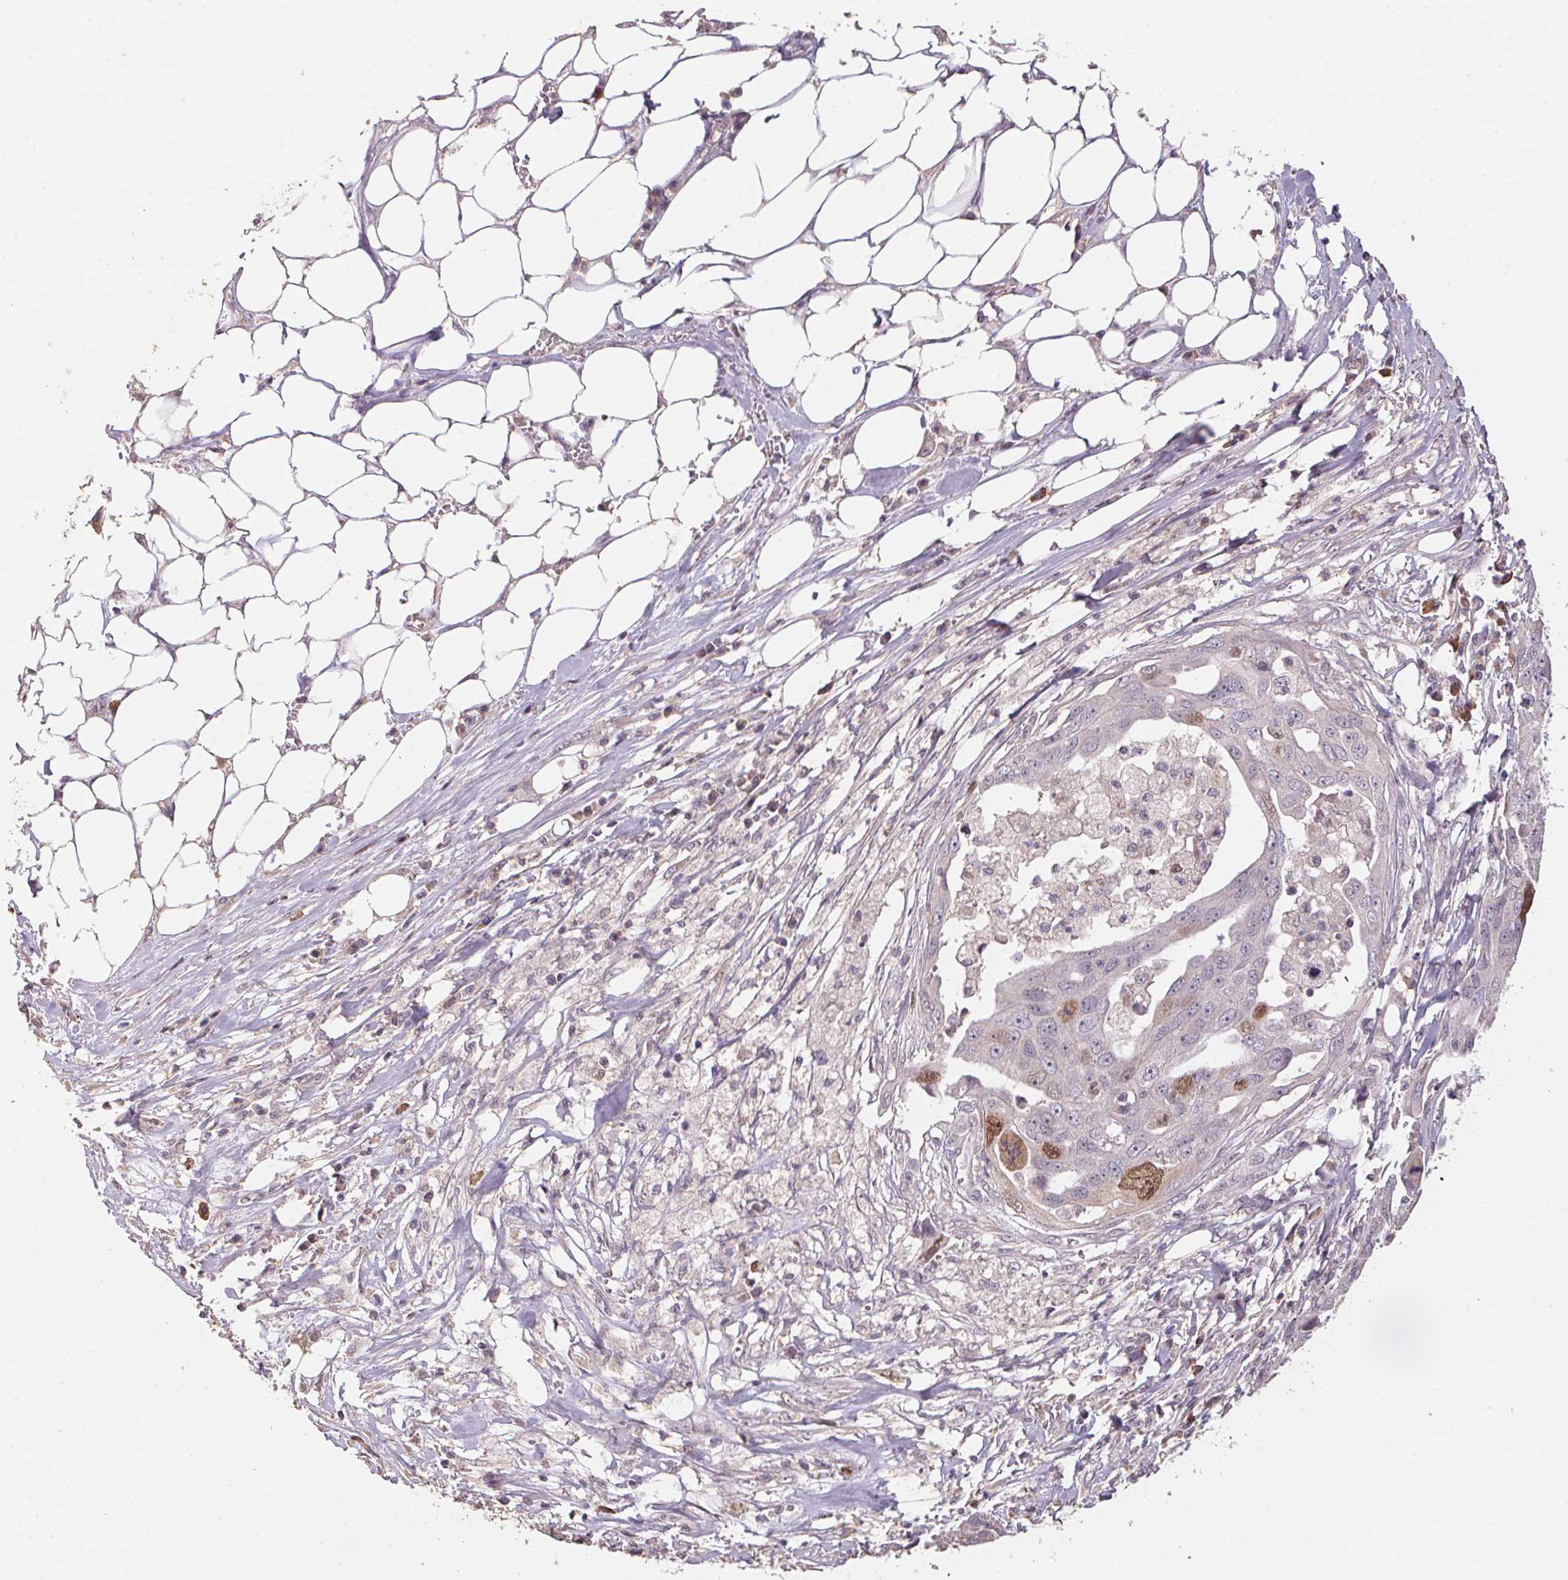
{"staining": {"intensity": "moderate", "quantity": "<25%", "location": "nuclear"}, "tissue": "ovarian cancer", "cell_type": "Tumor cells", "image_type": "cancer", "snomed": [{"axis": "morphology", "description": "Carcinoma, endometroid"}, {"axis": "topography", "description": "Ovary"}], "caption": "Ovarian endometroid carcinoma stained with immunohistochemistry (IHC) demonstrates moderate nuclear positivity in about <25% of tumor cells.", "gene": "CENPF", "patient": {"sex": "female", "age": 70}}